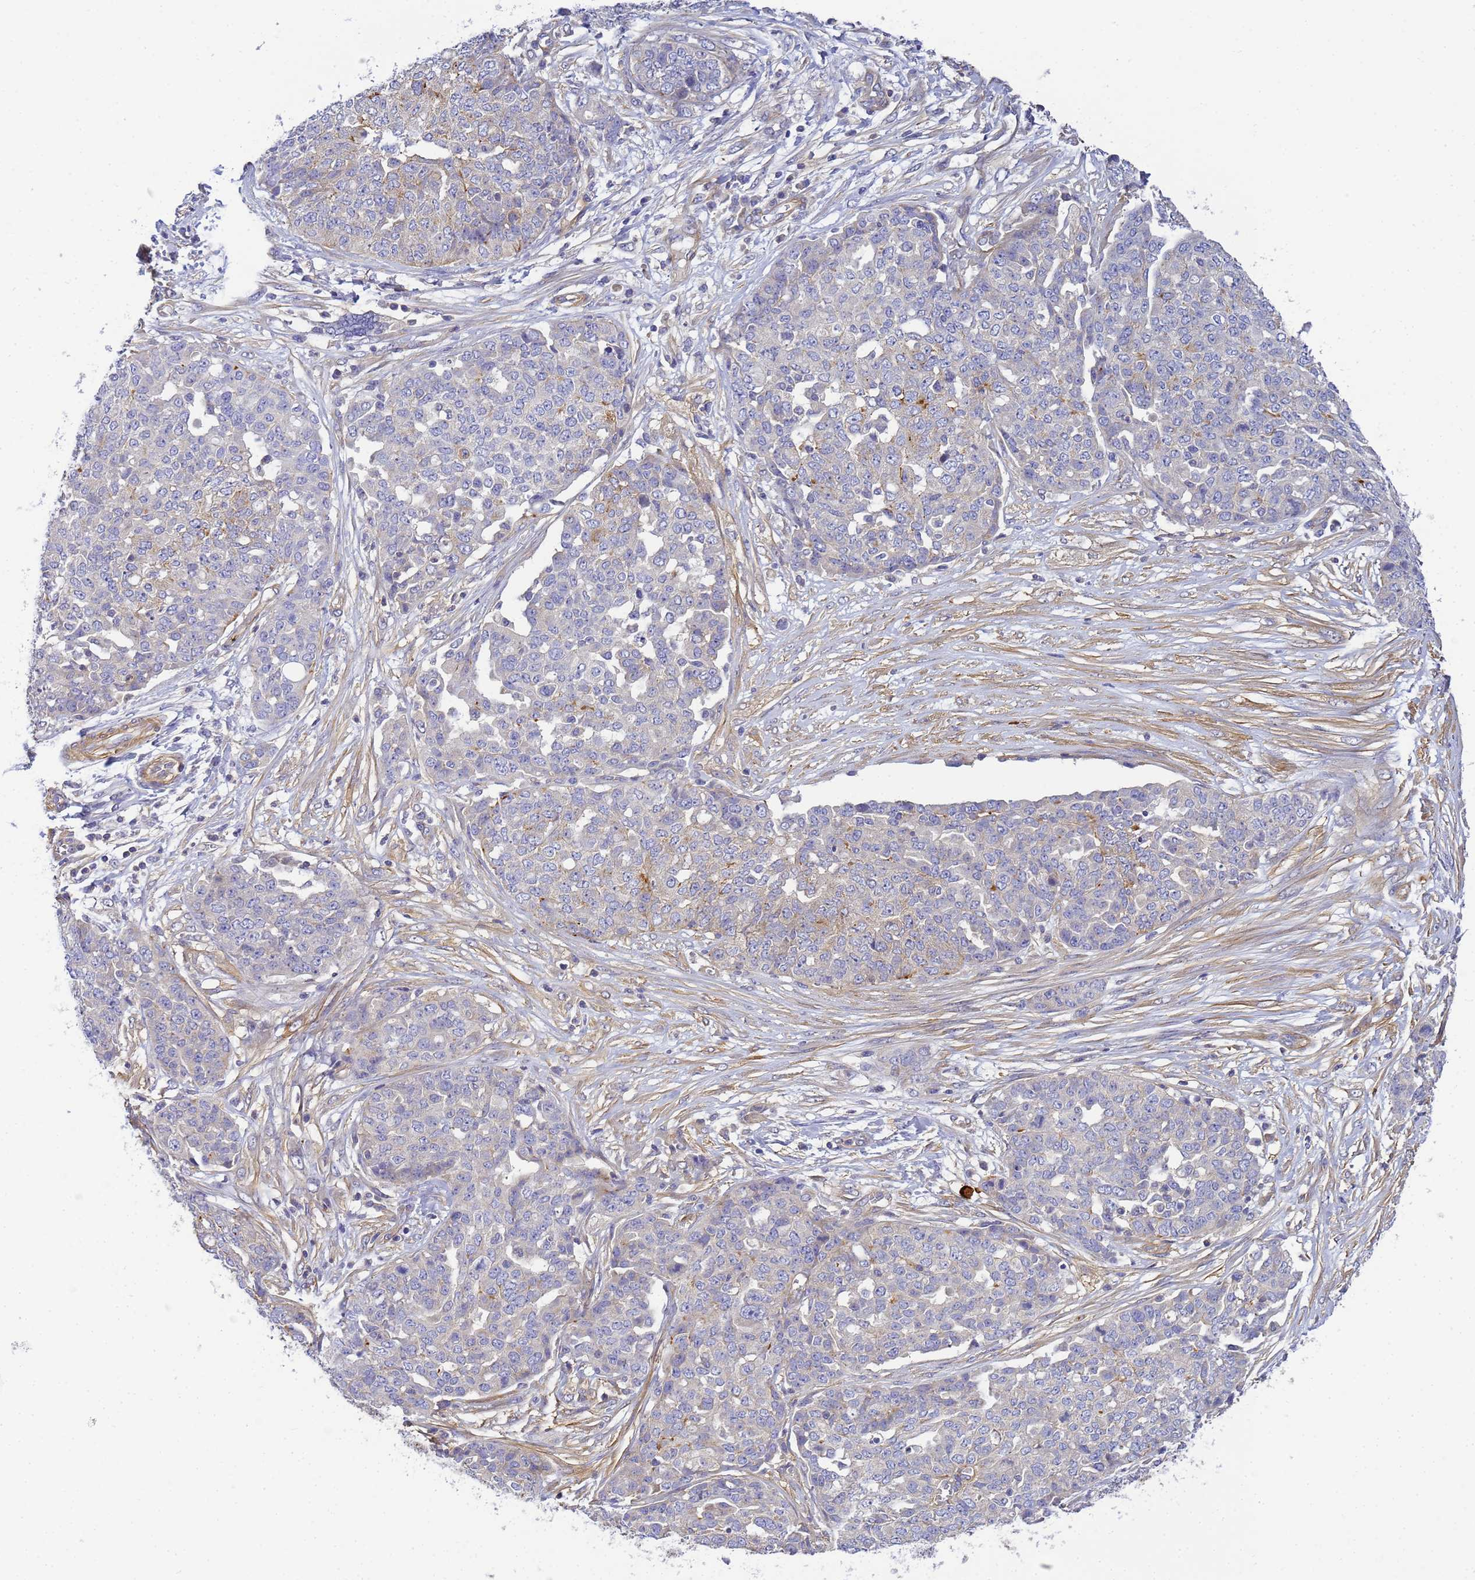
{"staining": {"intensity": "negative", "quantity": "none", "location": "none"}, "tissue": "ovarian cancer", "cell_type": "Tumor cells", "image_type": "cancer", "snomed": [{"axis": "morphology", "description": "Cystadenocarcinoma, serous, NOS"}, {"axis": "topography", "description": "Soft tissue"}, {"axis": "topography", "description": "Ovary"}], "caption": "Tumor cells are negative for protein expression in human ovarian cancer. The staining is performed using DAB (3,3'-diaminobenzidine) brown chromogen with nuclei counter-stained in using hematoxylin.", "gene": "MYL12A", "patient": {"sex": "female", "age": 57}}